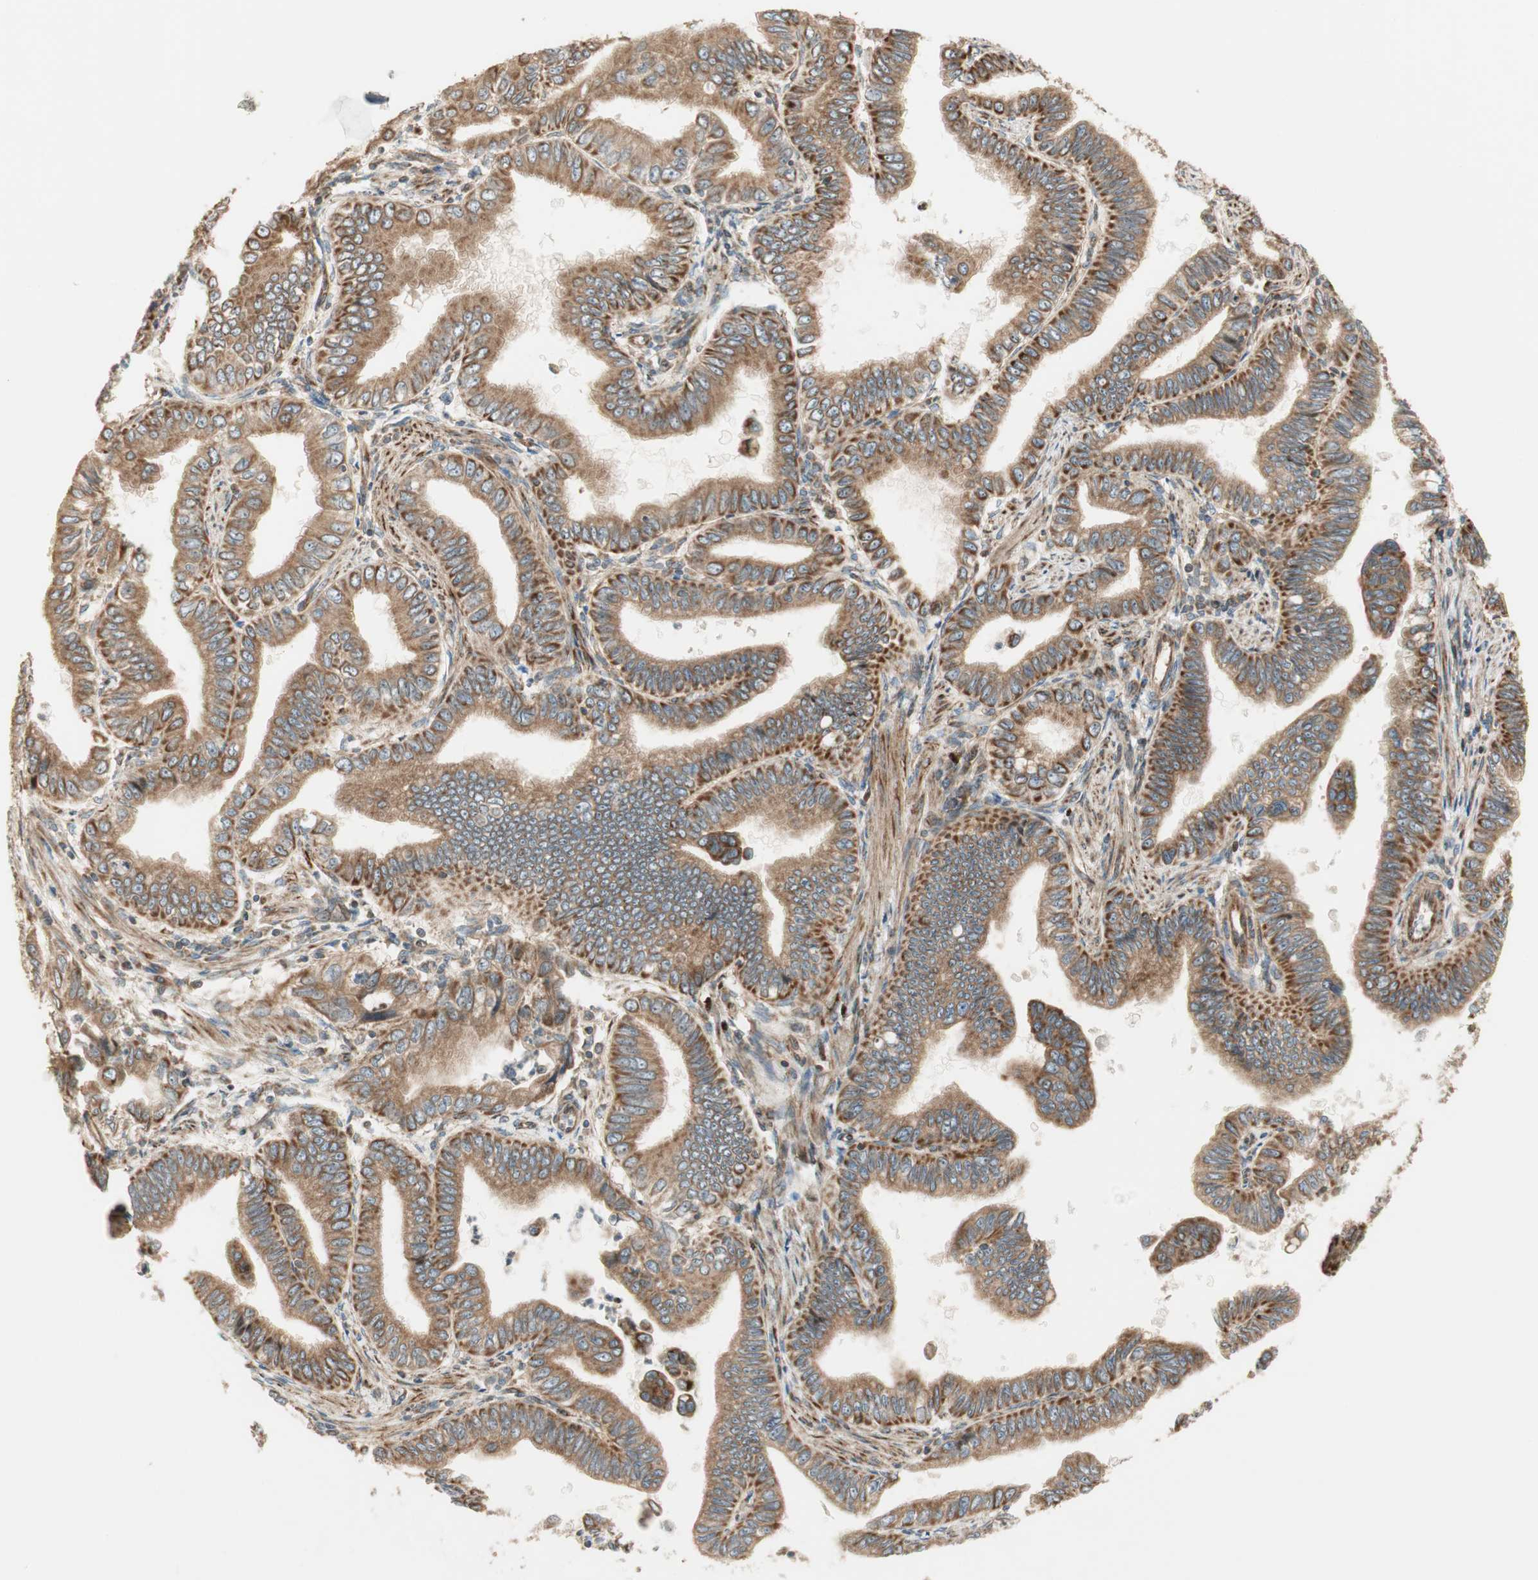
{"staining": {"intensity": "moderate", "quantity": ">75%", "location": "cytoplasmic/membranous"}, "tissue": "pancreatic cancer", "cell_type": "Tumor cells", "image_type": "cancer", "snomed": [{"axis": "morphology", "description": "Normal tissue, NOS"}, {"axis": "topography", "description": "Lymph node"}], "caption": "Pancreatic cancer stained with DAB (3,3'-diaminobenzidine) IHC reveals medium levels of moderate cytoplasmic/membranous expression in about >75% of tumor cells.", "gene": "CTTNBP2NL", "patient": {"sex": "male", "age": 50}}